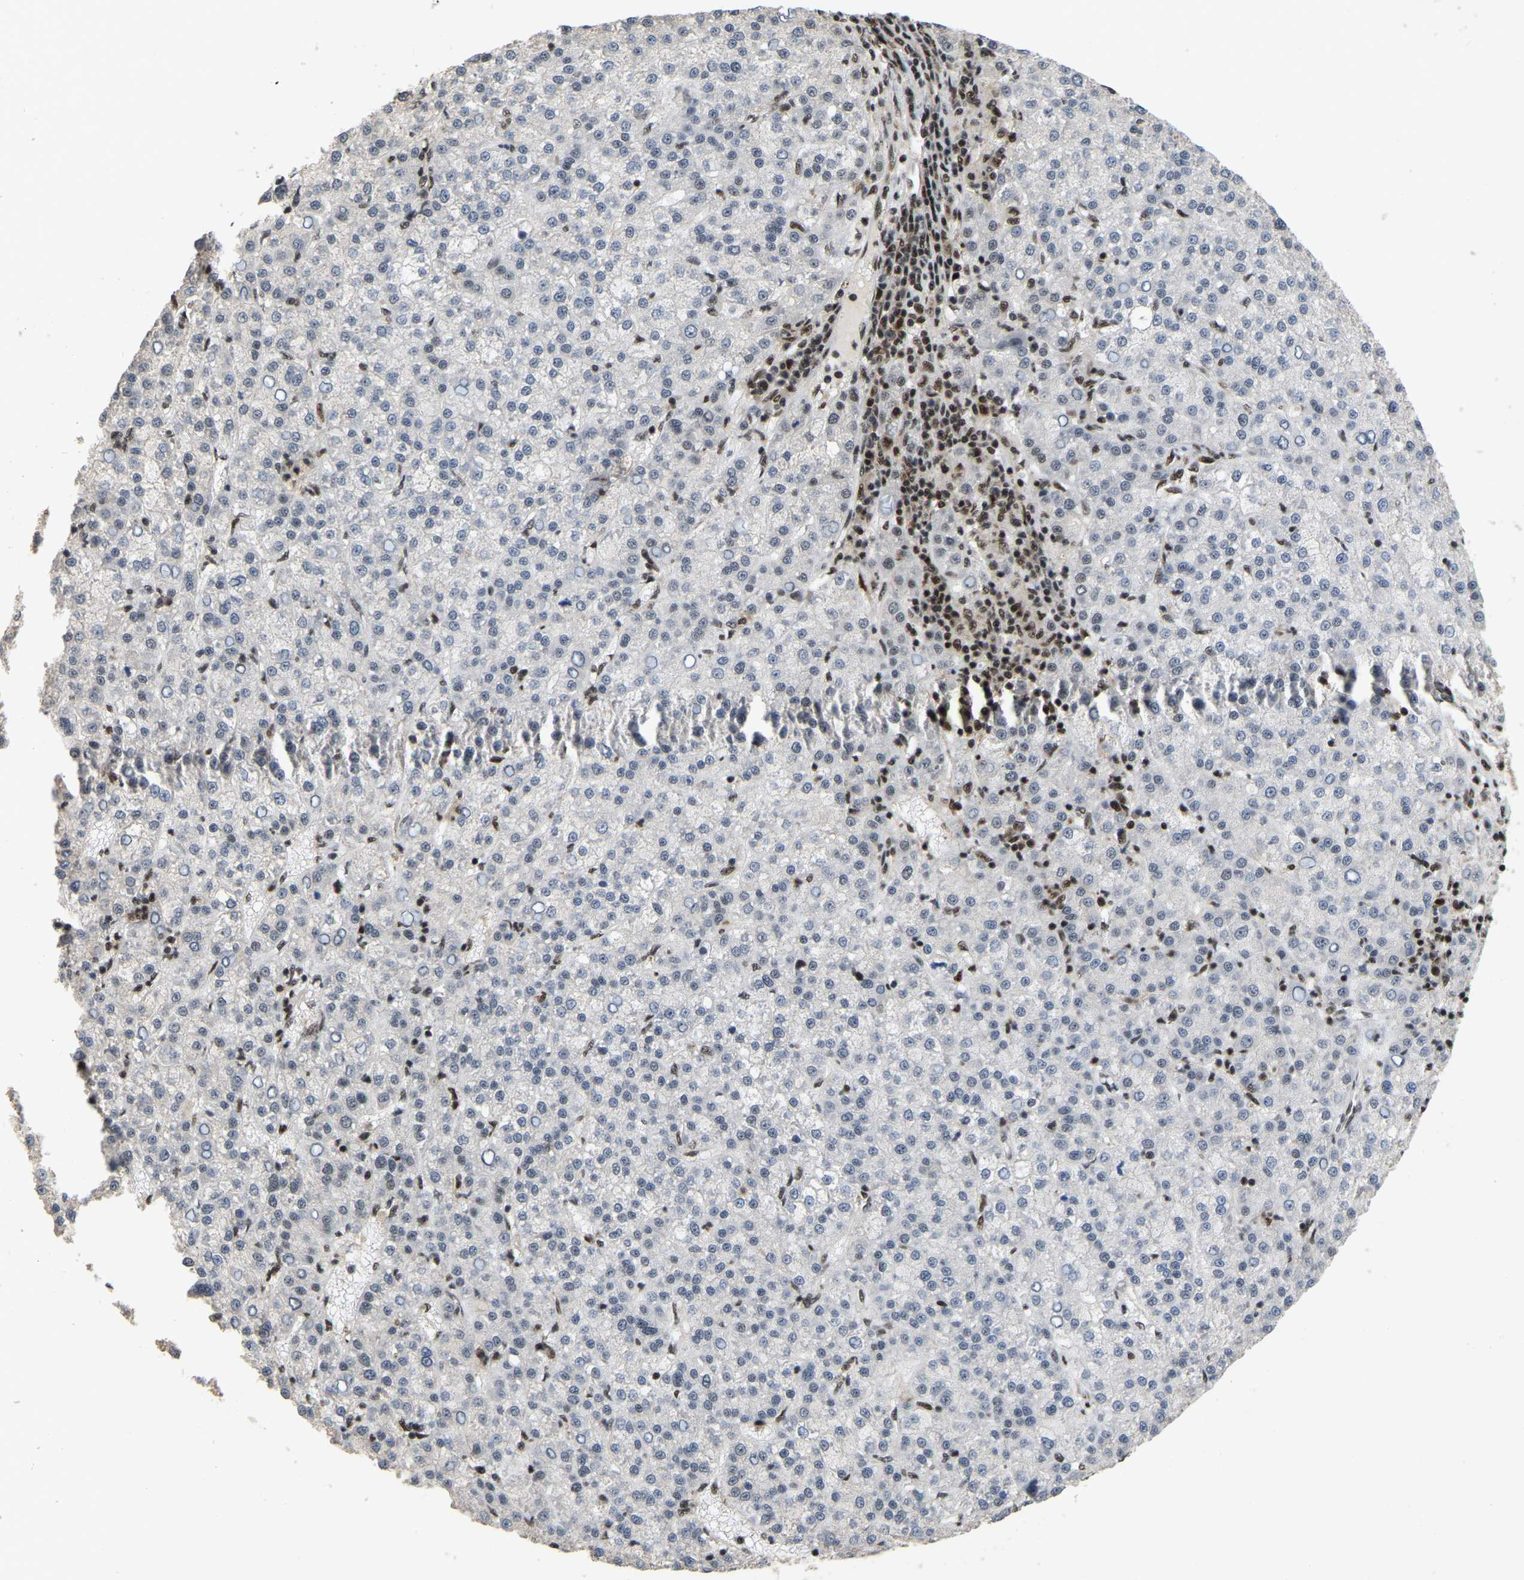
{"staining": {"intensity": "moderate", "quantity": "<25%", "location": "nuclear"}, "tissue": "liver cancer", "cell_type": "Tumor cells", "image_type": "cancer", "snomed": [{"axis": "morphology", "description": "Carcinoma, Hepatocellular, NOS"}, {"axis": "topography", "description": "Liver"}], "caption": "An image of human liver cancer (hepatocellular carcinoma) stained for a protein demonstrates moderate nuclear brown staining in tumor cells.", "gene": "TBL1XR1", "patient": {"sex": "female", "age": 58}}